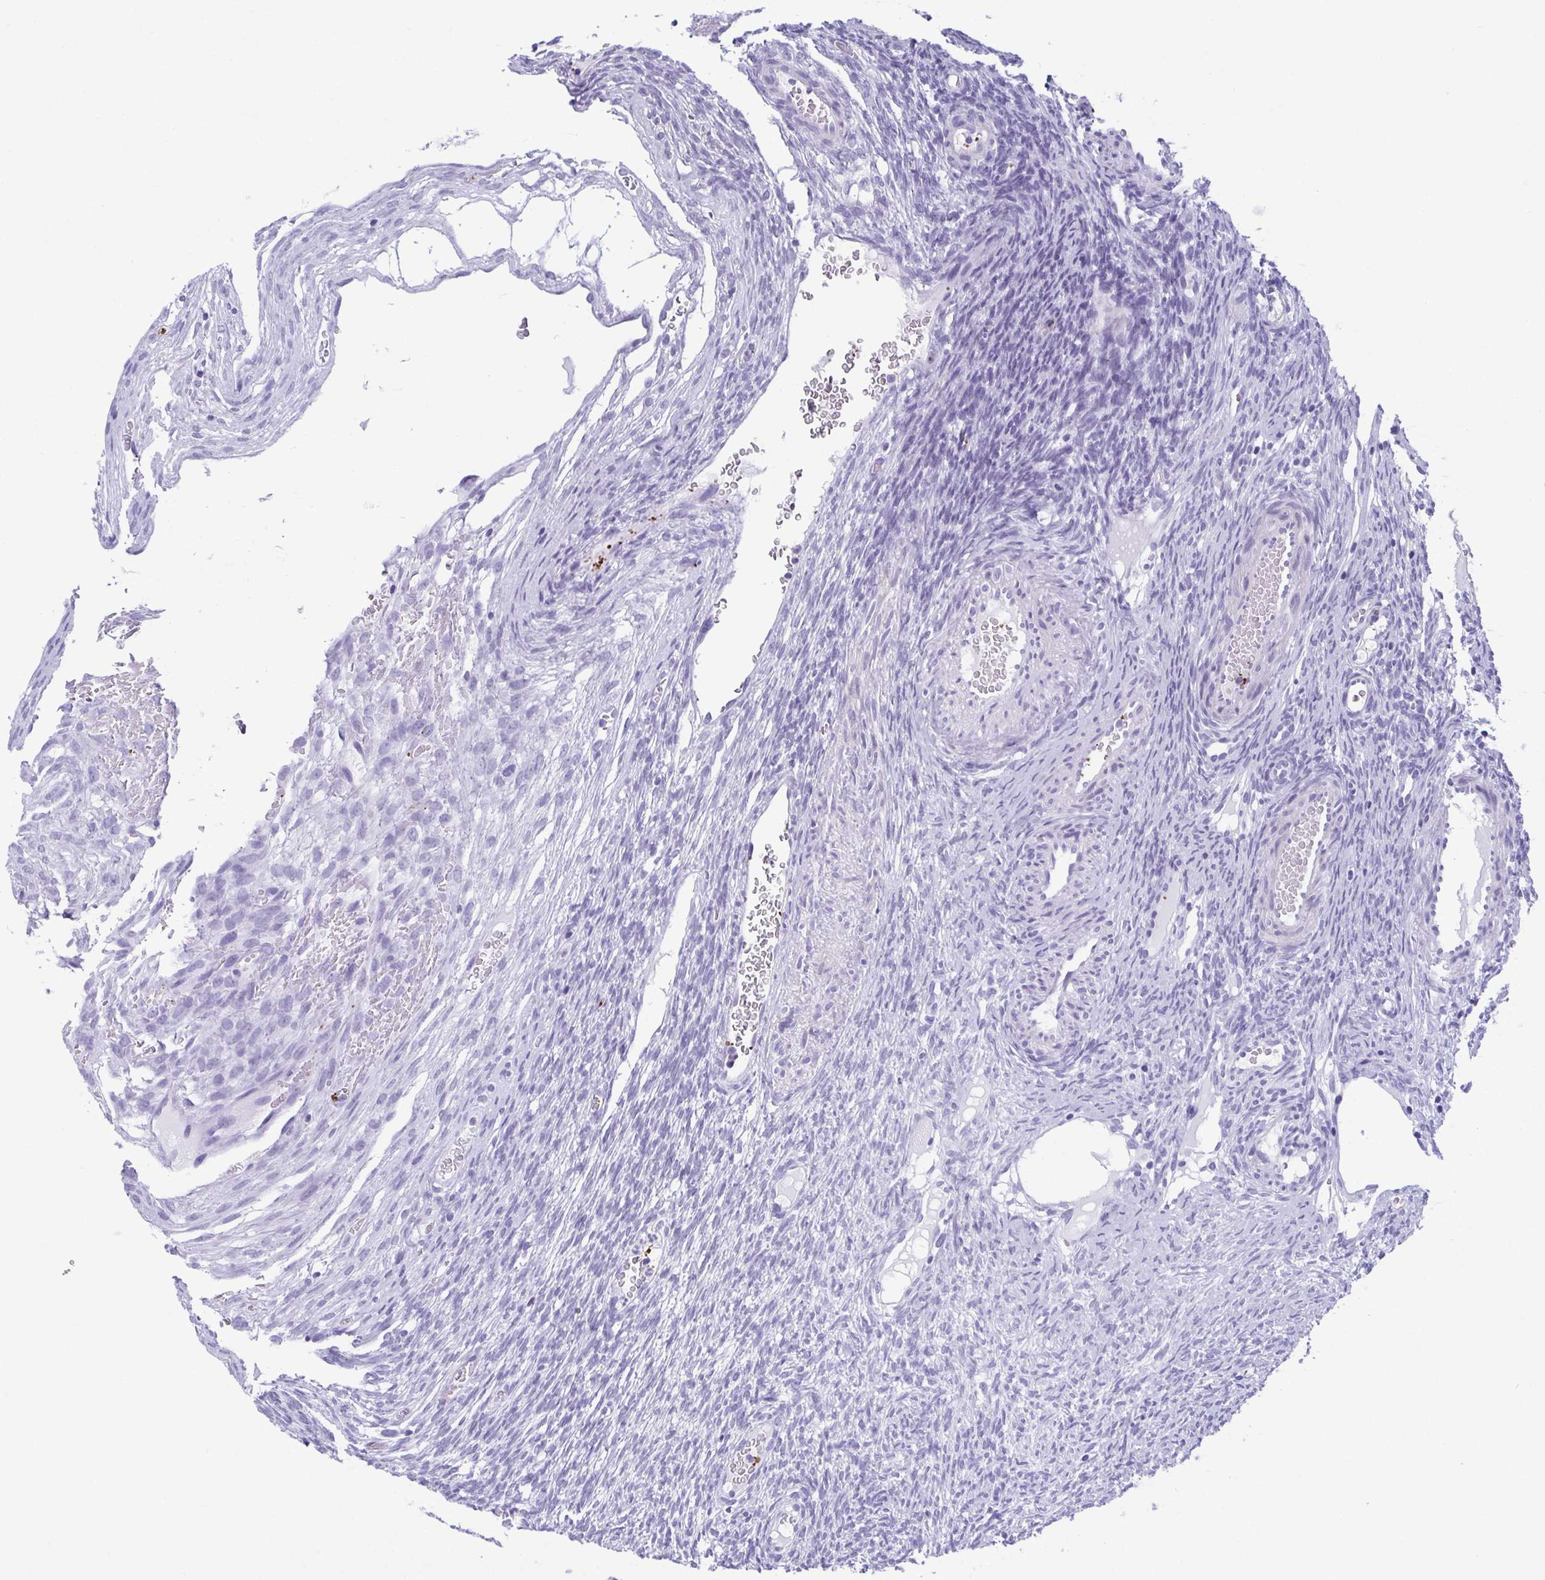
{"staining": {"intensity": "negative", "quantity": "none", "location": "none"}, "tissue": "ovary", "cell_type": "Ovarian stroma cells", "image_type": "normal", "snomed": [{"axis": "morphology", "description": "Normal tissue, NOS"}, {"axis": "topography", "description": "Ovary"}], "caption": "DAB immunohistochemical staining of unremarkable ovary shows no significant staining in ovarian stroma cells.", "gene": "TCEAL3", "patient": {"sex": "female", "age": 34}}